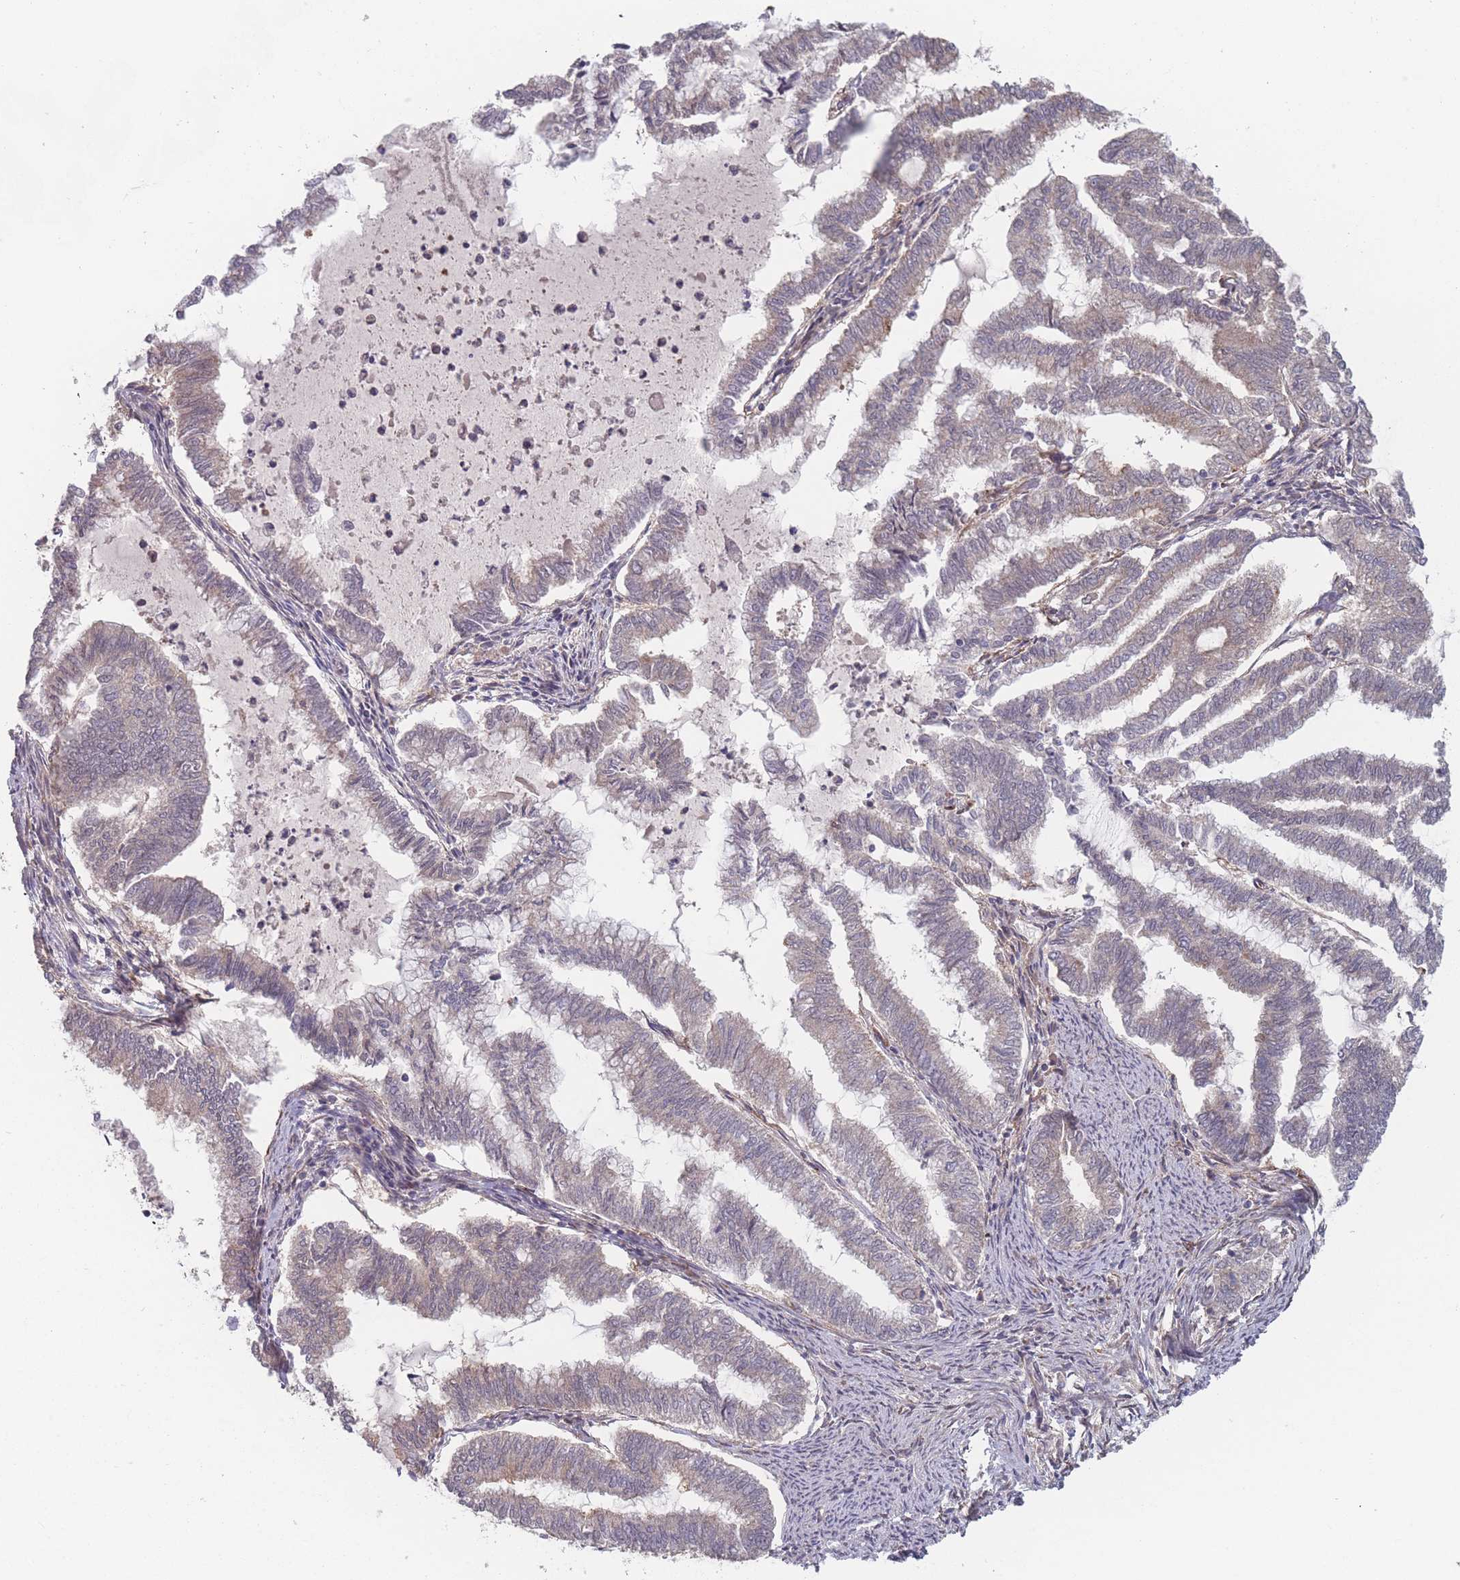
{"staining": {"intensity": "negative", "quantity": "none", "location": "none"}, "tissue": "endometrial cancer", "cell_type": "Tumor cells", "image_type": "cancer", "snomed": [{"axis": "morphology", "description": "Adenocarcinoma, NOS"}, {"axis": "topography", "description": "Endometrium"}], "caption": "DAB immunohistochemical staining of adenocarcinoma (endometrial) demonstrates no significant positivity in tumor cells.", "gene": "CNTRL", "patient": {"sex": "female", "age": 79}}